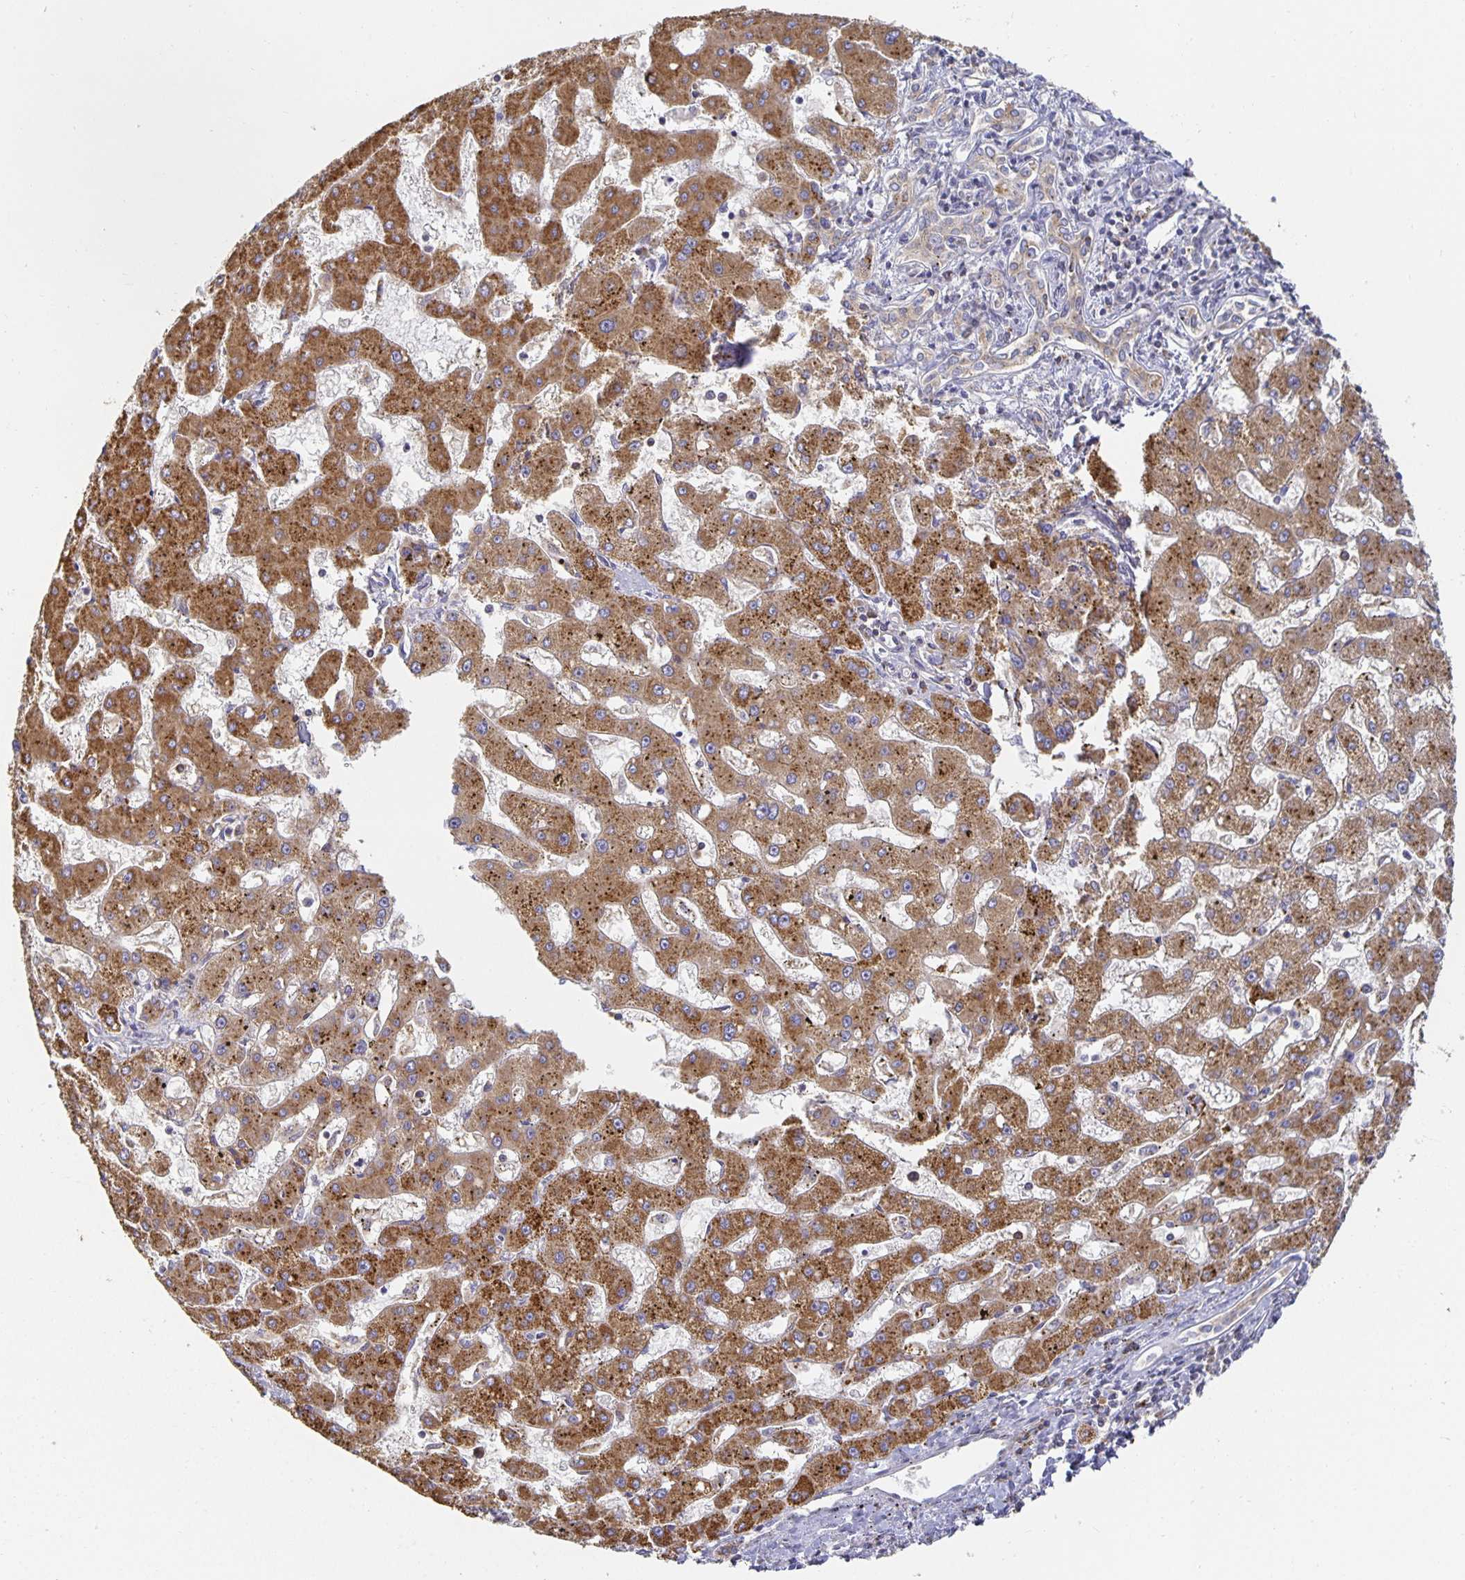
{"staining": {"intensity": "moderate", "quantity": ">75%", "location": "cytoplasmic/membranous"}, "tissue": "liver cancer", "cell_type": "Tumor cells", "image_type": "cancer", "snomed": [{"axis": "morphology", "description": "Carcinoma, Hepatocellular, NOS"}, {"axis": "topography", "description": "Liver"}], "caption": "This photomicrograph shows immunohistochemistry (IHC) staining of liver cancer (hepatocellular carcinoma), with medium moderate cytoplasmic/membranous expression in about >75% of tumor cells.", "gene": "NOMO1", "patient": {"sex": "male", "age": 67}}